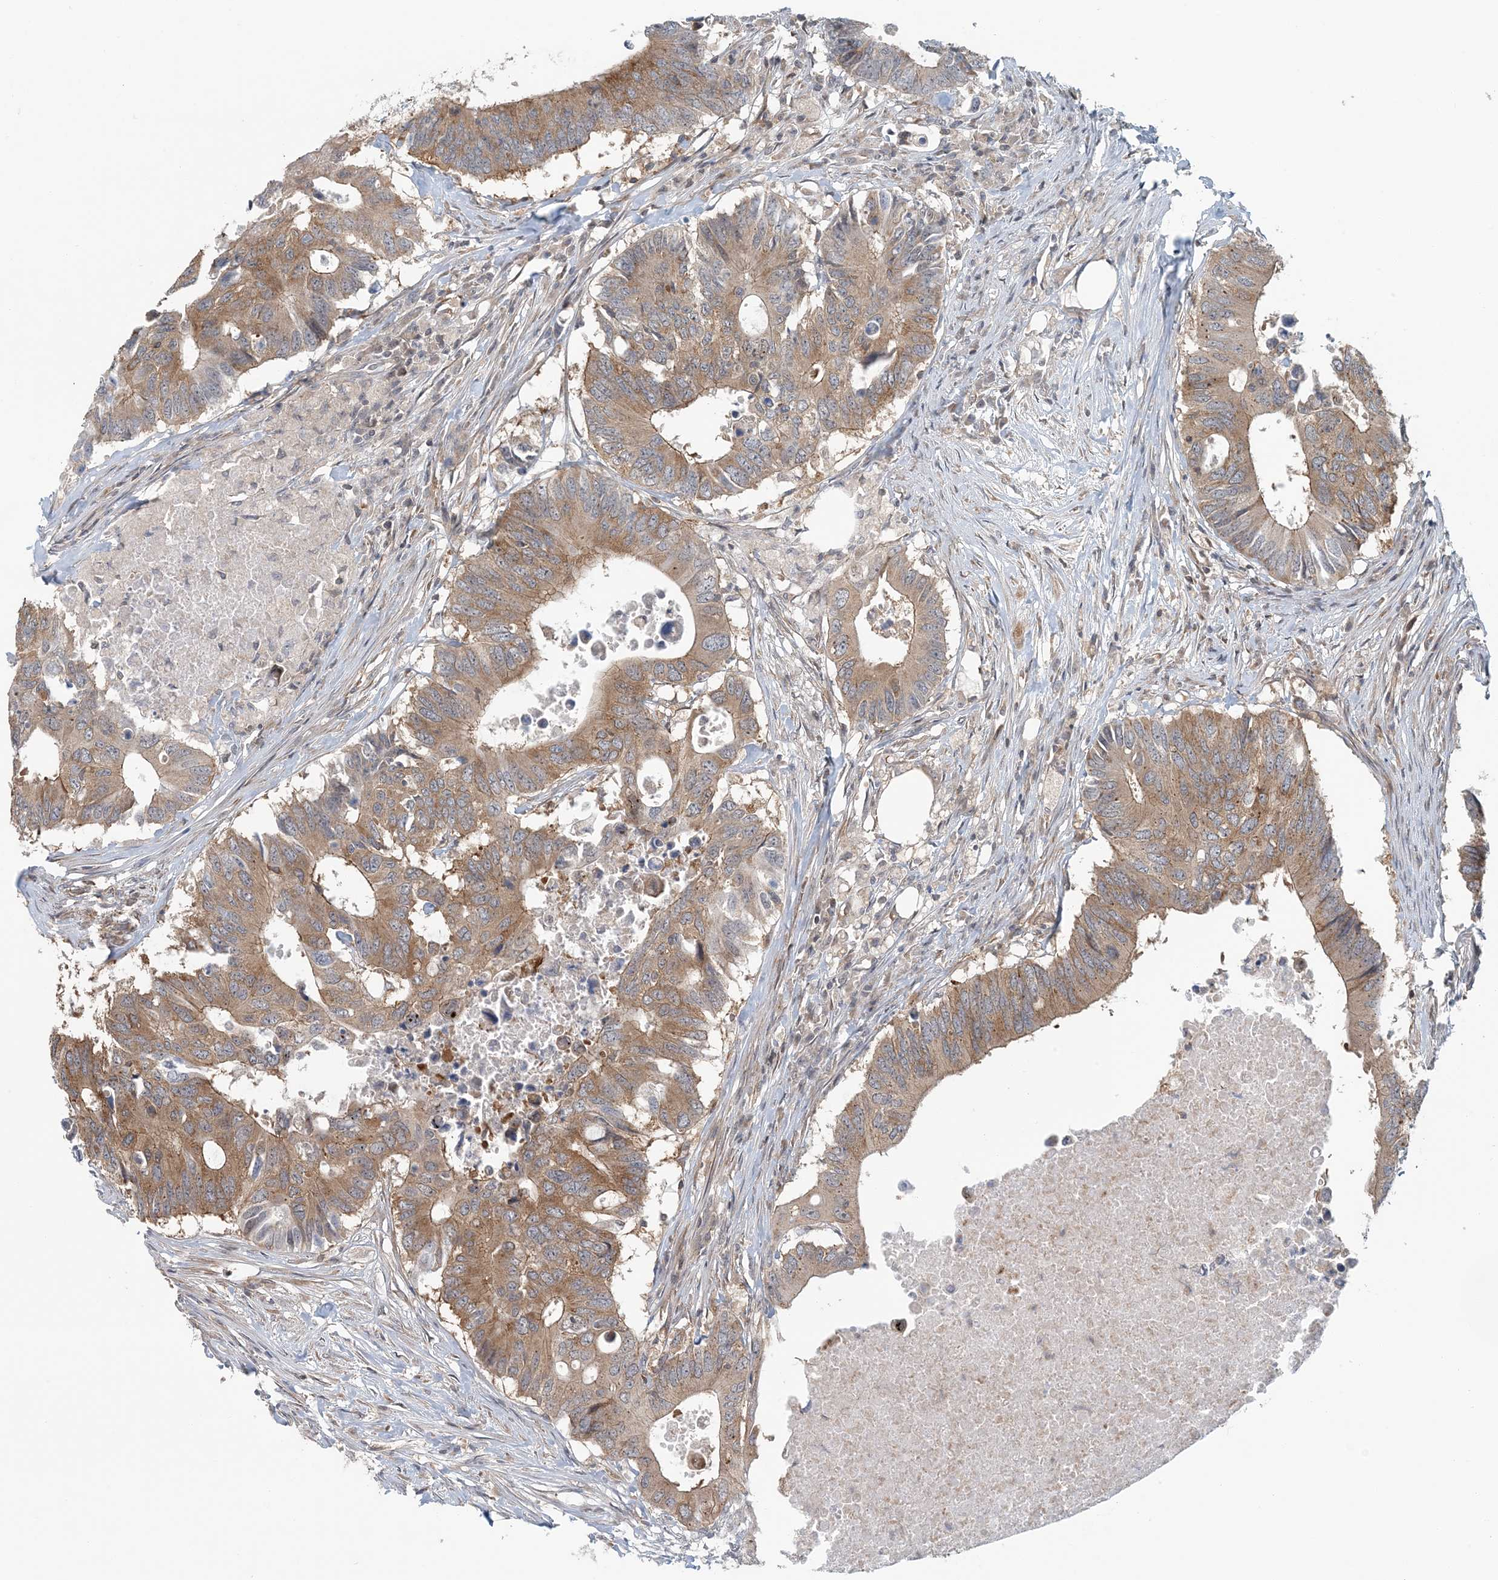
{"staining": {"intensity": "moderate", "quantity": ">75%", "location": "cytoplasmic/membranous"}, "tissue": "colorectal cancer", "cell_type": "Tumor cells", "image_type": "cancer", "snomed": [{"axis": "morphology", "description": "Adenocarcinoma, NOS"}, {"axis": "topography", "description": "Colon"}], "caption": "The micrograph displays a brown stain indicating the presence of a protein in the cytoplasmic/membranous of tumor cells in colorectal cancer.", "gene": "ATP13A2", "patient": {"sex": "male", "age": 71}}